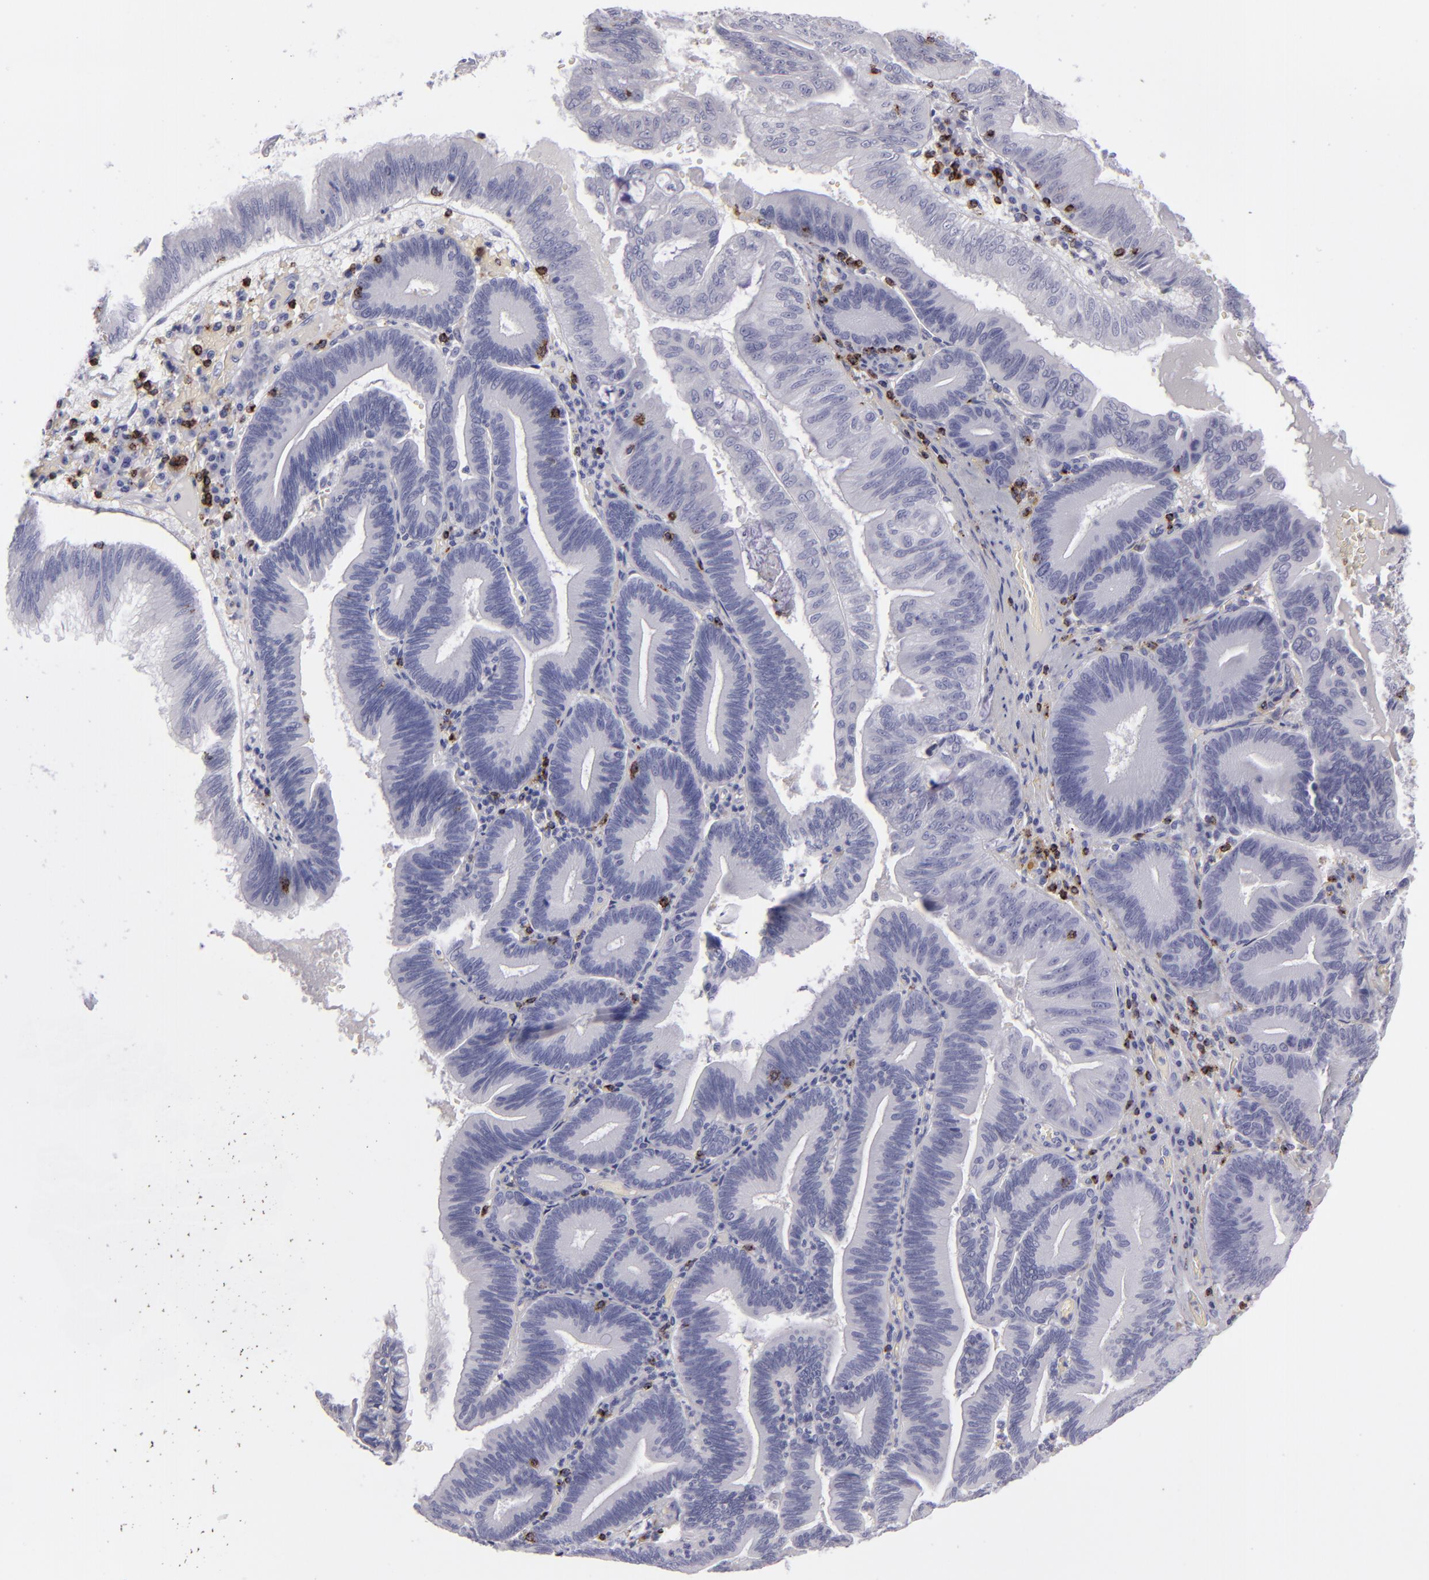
{"staining": {"intensity": "negative", "quantity": "none", "location": "none"}, "tissue": "pancreatic cancer", "cell_type": "Tumor cells", "image_type": "cancer", "snomed": [{"axis": "morphology", "description": "Adenocarcinoma, NOS"}, {"axis": "topography", "description": "Pancreas"}], "caption": "Protein analysis of adenocarcinoma (pancreatic) shows no significant positivity in tumor cells.", "gene": "CD2", "patient": {"sex": "male", "age": 82}}